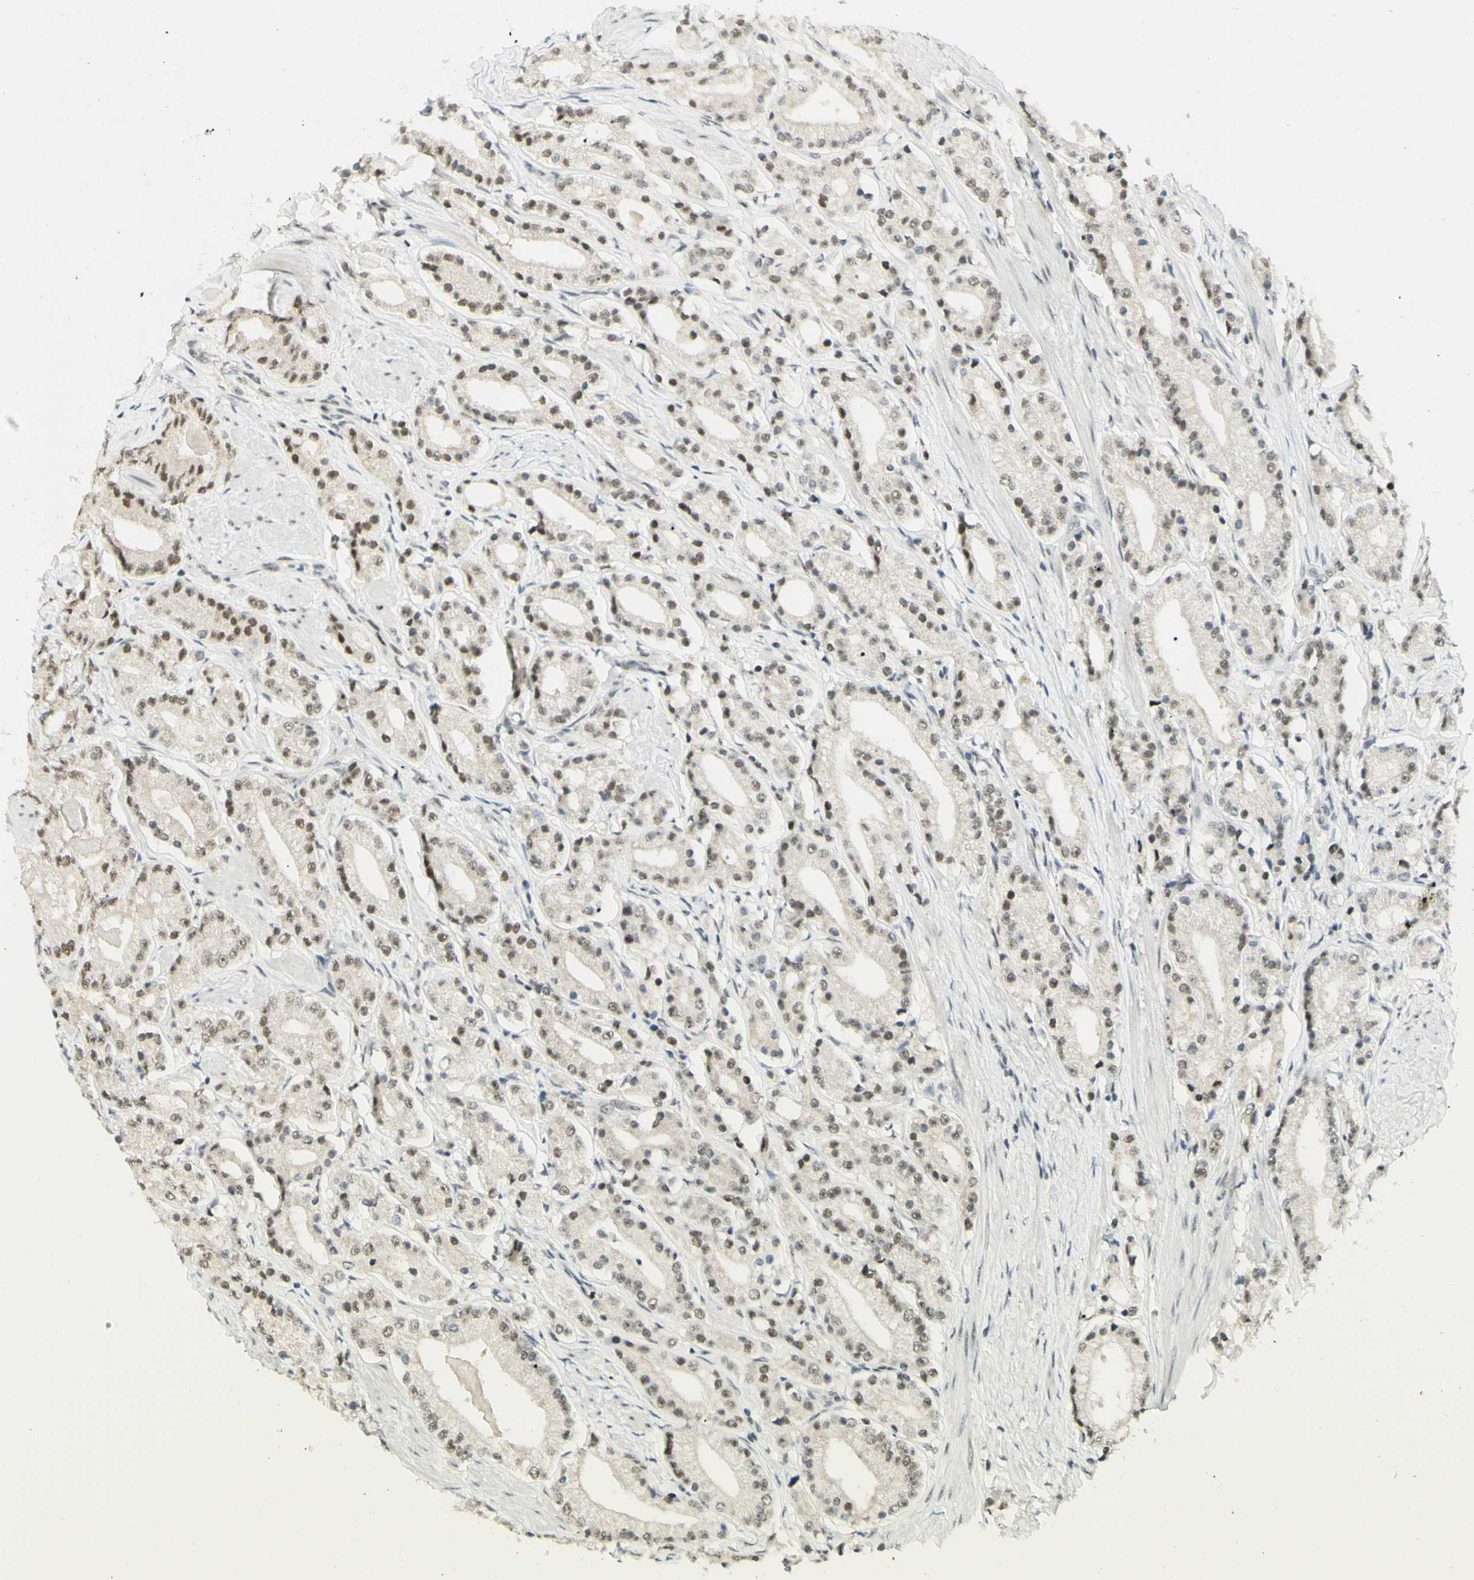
{"staining": {"intensity": "weak", "quantity": ">75%", "location": "nuclear"}, "tissue": "prostate cancer", "cell_type": "Tumor cells", "image_type": "cancer", "snomed": [{"axis": "morphology", "description": "Adenocarcinoma, Low grade"}, {"axis": "topography", "description": "Prostate"}], "caption": "A brown stain shows weak nuclear expression of a protein in prostate adenocarcinoma (low-grade) tumor cells. The staining is performed using DAB brown chromogen to label protein expression. The nuclei are counter-stained blue using hematoxylin.", "gene": "PMS2", "patient": {"sex": "male", "age": 63}}